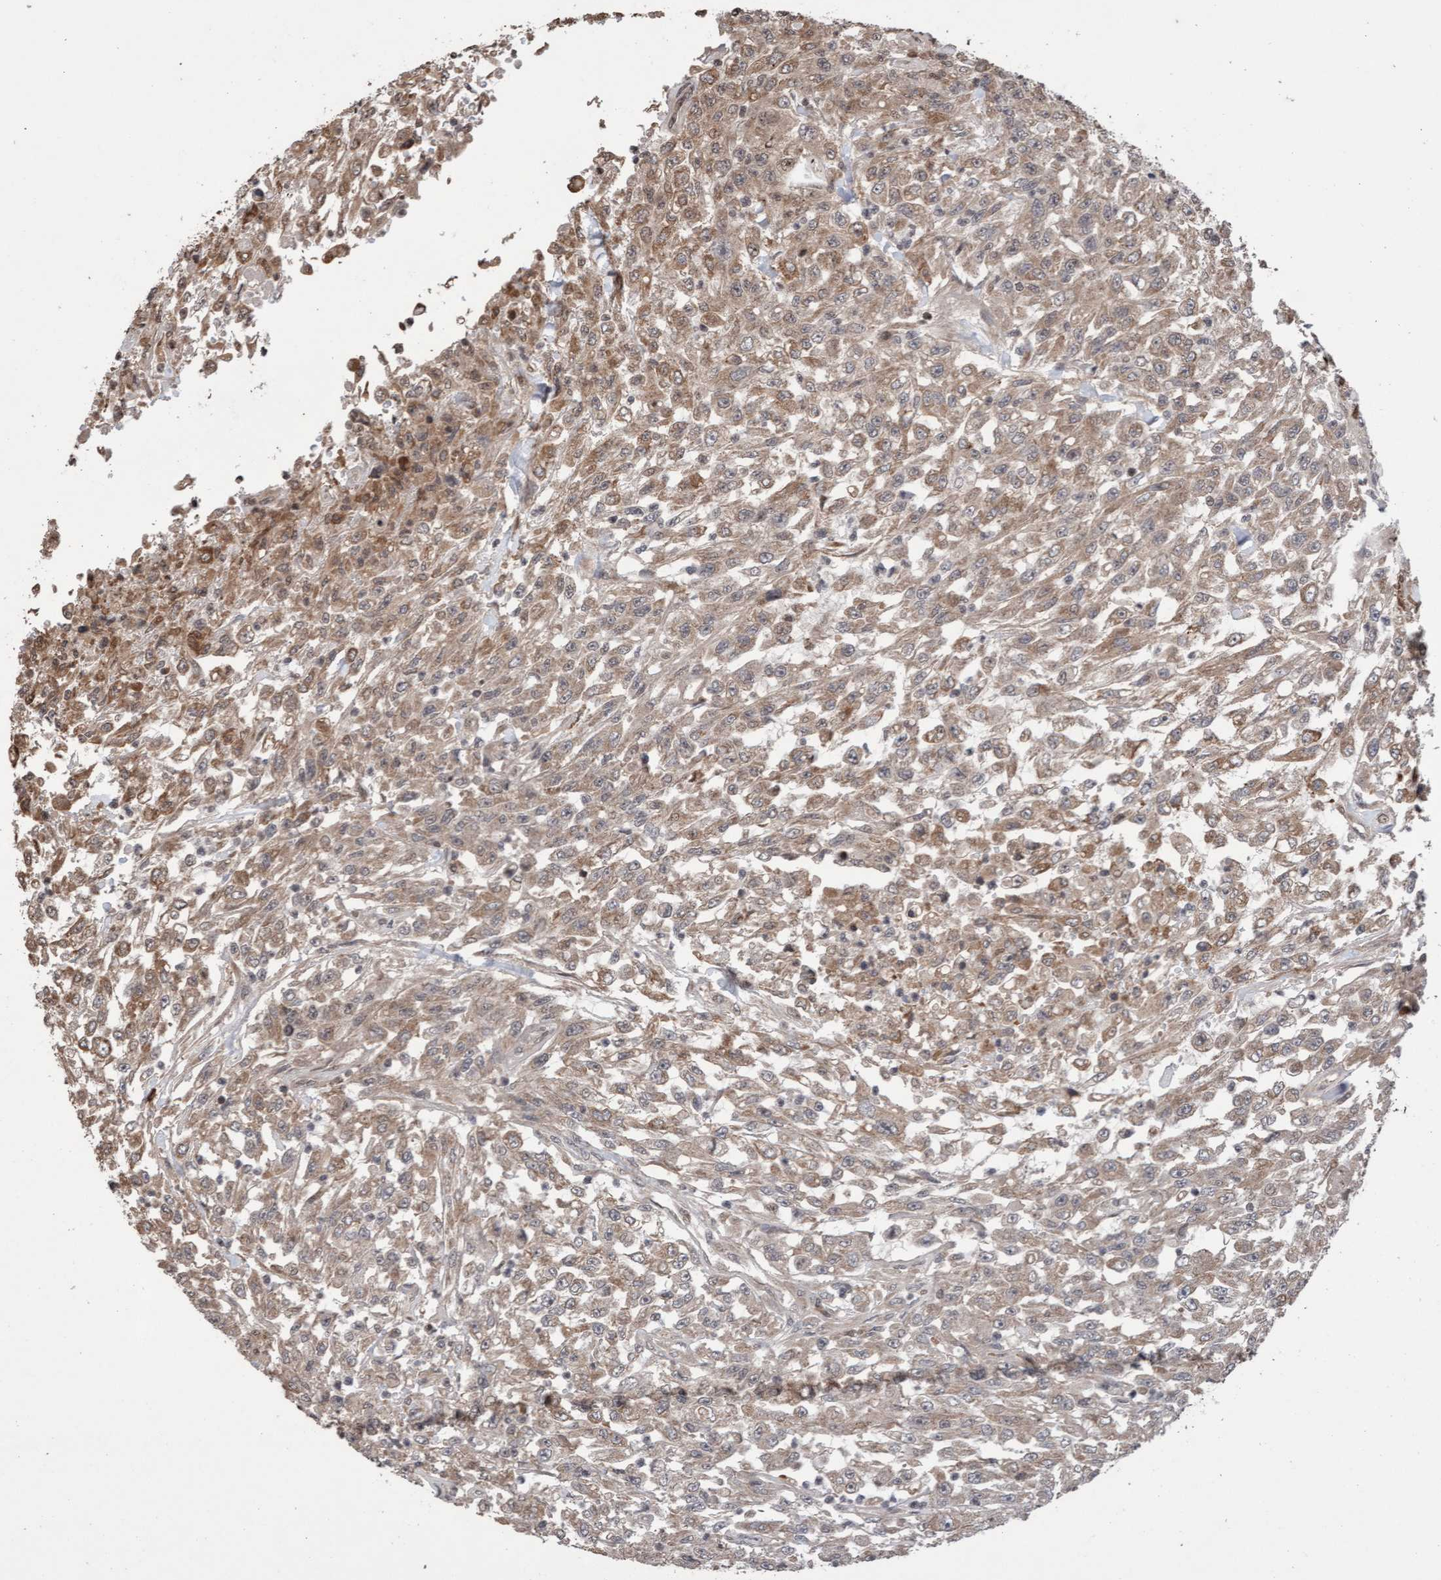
{"staining": {"intensity": "weak", "quantity": ">75%", "location": "cytoplasmic/membranous"}, "tissue": "urothelial cancer", "cell_type": "Tumor cells", "image_type": "cancer", "snomed": [{"axis": "morphology", "description": "Urothelial carcinoma, High grade"}, {"axis": "topography", "description": "Urinary bladder"}], "caption": "DAB immunohistochemical staining of human urothelial carcinoma (high-grade) displays weak cytoplasmic/membranous protein positivity in about >75% of tumor cells.", "gene": "PECR", "patient": {"sex": "male", "age": 46}}